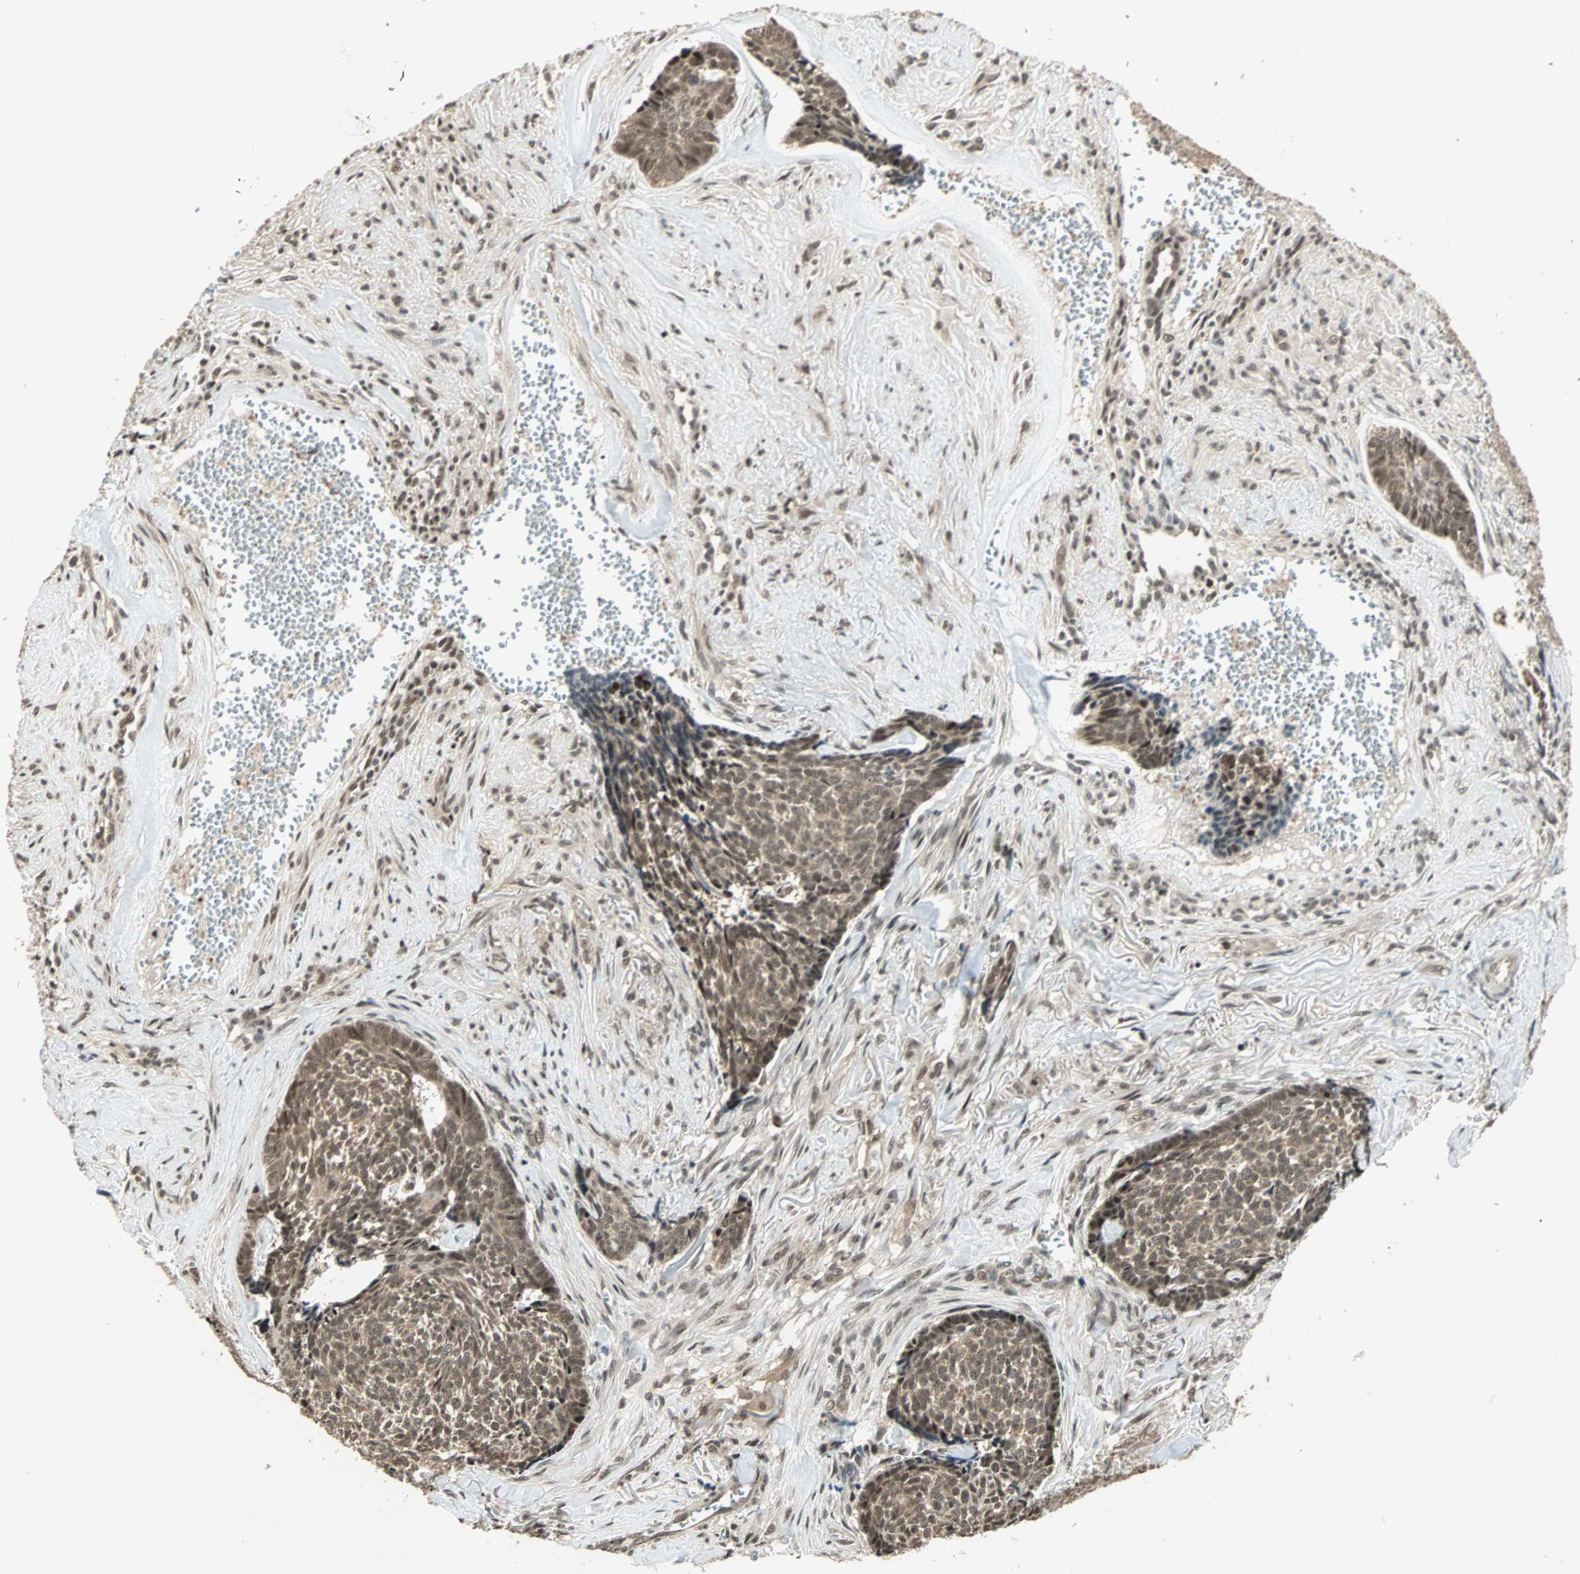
{"staining": {"intensity": "moderate", "quantity": ">75%", "location": "cytoplasmic/membranous,nuclear"}, "tissue": "skin cancer", "cell_type": "Tumor cells", "image_type": "cancer", "snomed": [{"axis": "morphology", "description": "Basal cell carcinoma"}, {"axis": "topography", "description": "Skin"}], "caption": "DAB immunohistochemical staining of human skin cancer shows moderate cytoplasmic/membranous and nuclear protein positivity in approximately >75% of tumor cells. (DAB (3,3'-diaminobenzidine) IHC with brightfield microscopy, high magnification).", "gene": "ZNF44", "patient": {"sex": "male", "age": 84}}